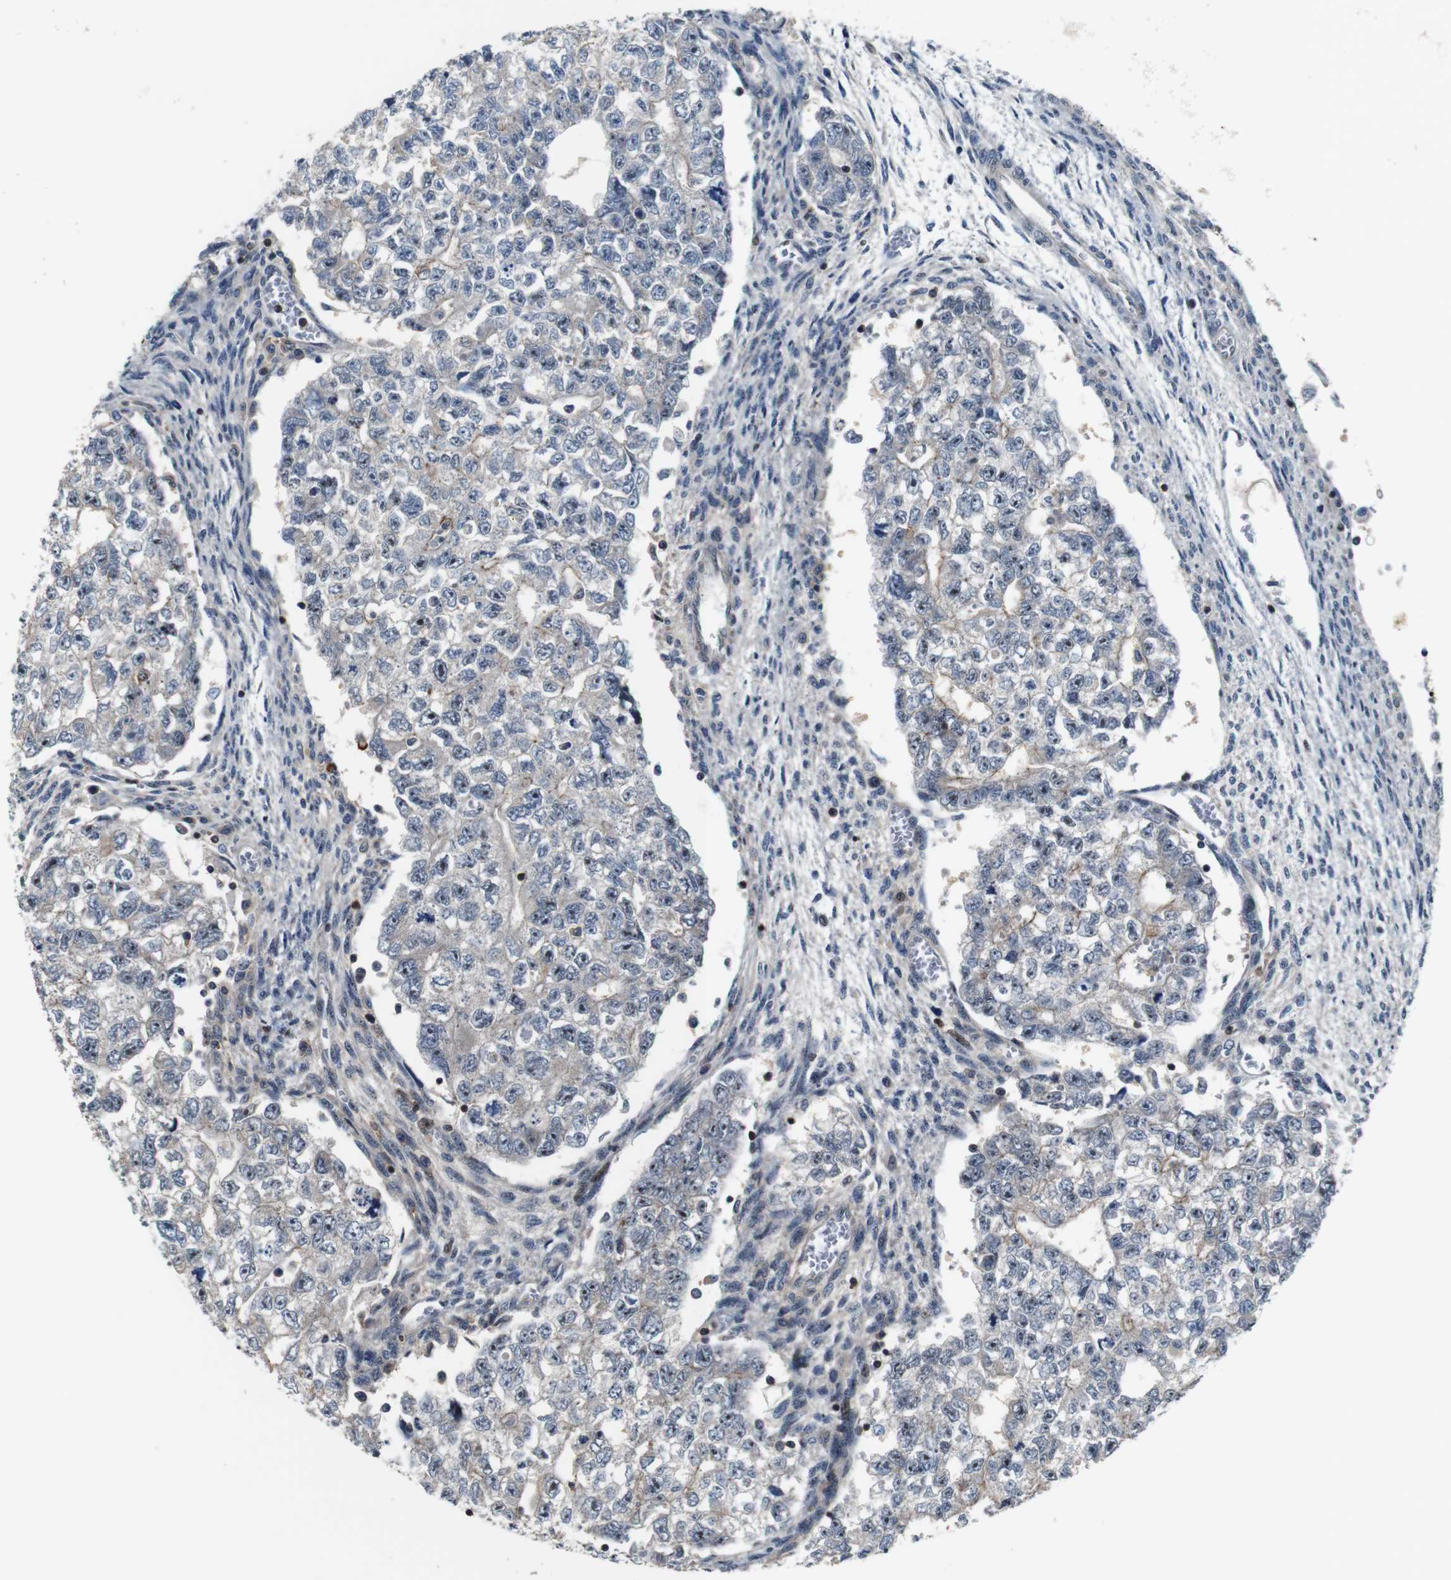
{"staining": {"intensity": "negative", "quantity": "none", "location": "none"}, "tissue": "testis cancer", "cell_type": "Tumor cells", "image_type": "cancer", "snomed": [{"axis": "morphology", "description": "Seminoma, NOS"}, {"axis": "morphology", "description": "Carcinoma, Embryonal, NOS"}, {"axis": "topography", "description": "Testis"}], "caption": "Immunohistochemistry of testis seminoma shows no positivity in tumor cells.", "gene": "LRP4", "patient": {"sex": "male", "age": 38}}